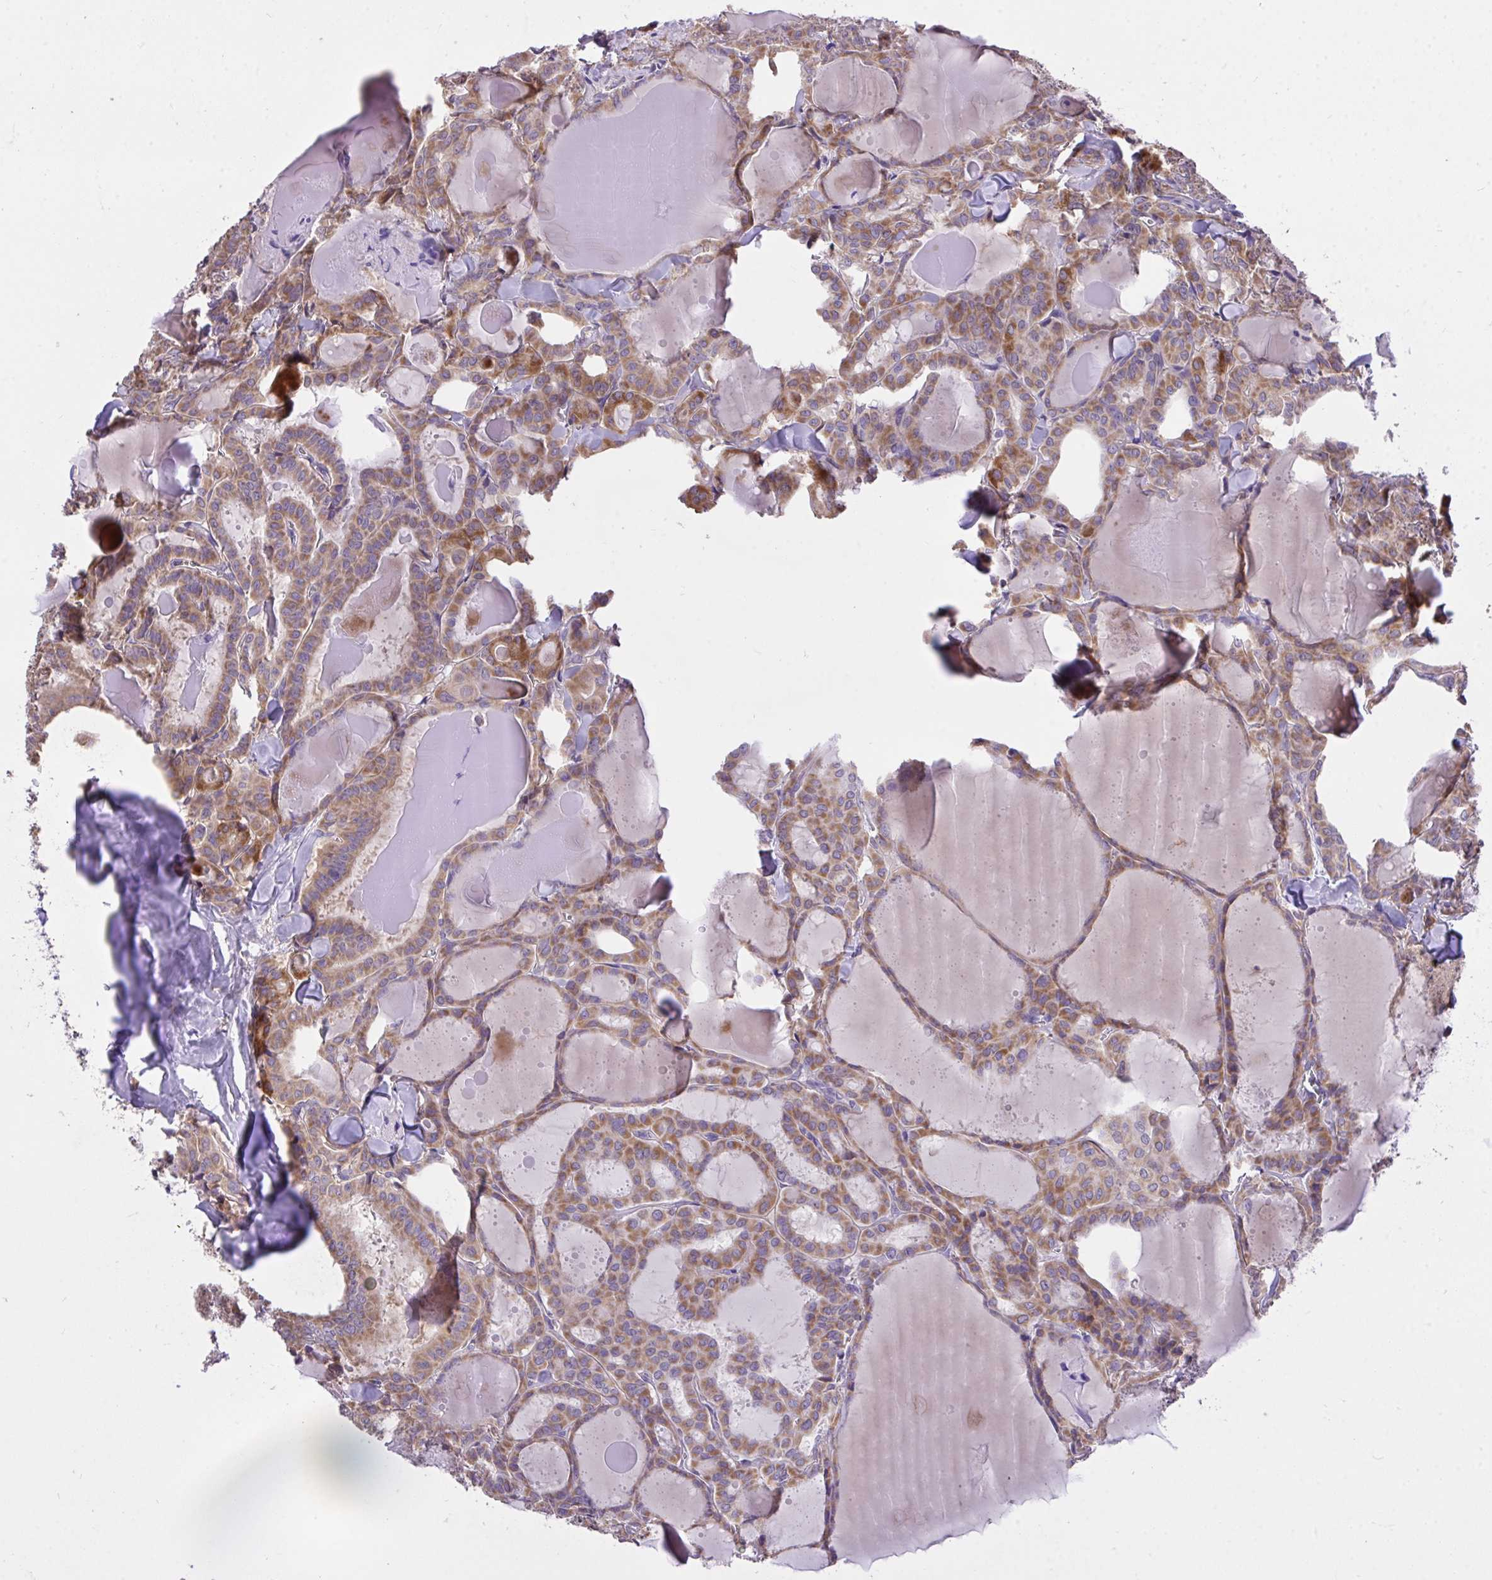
{"staining": {"intensity": "strong", "quantity": ">75%", "location": "cytoplasmic/membranous"}, "tissue": "thyroid cancer", "cell_type": "Tumor cells", "image_type": "cancer", "snomed": [{"axis": "morphology", "description": "Papillary adenocarcinoma, NOS"}, {"axis": "topography", "description": "Thyroid gland"}], "caption": "Strong cytoplasmic/membranous protein staining is identified in approximately >75% of tumor cells in papillary adenocarcinoma (thyroid).", "gene": "MPC2", "patient": {"sex": "male", "age": 87}}